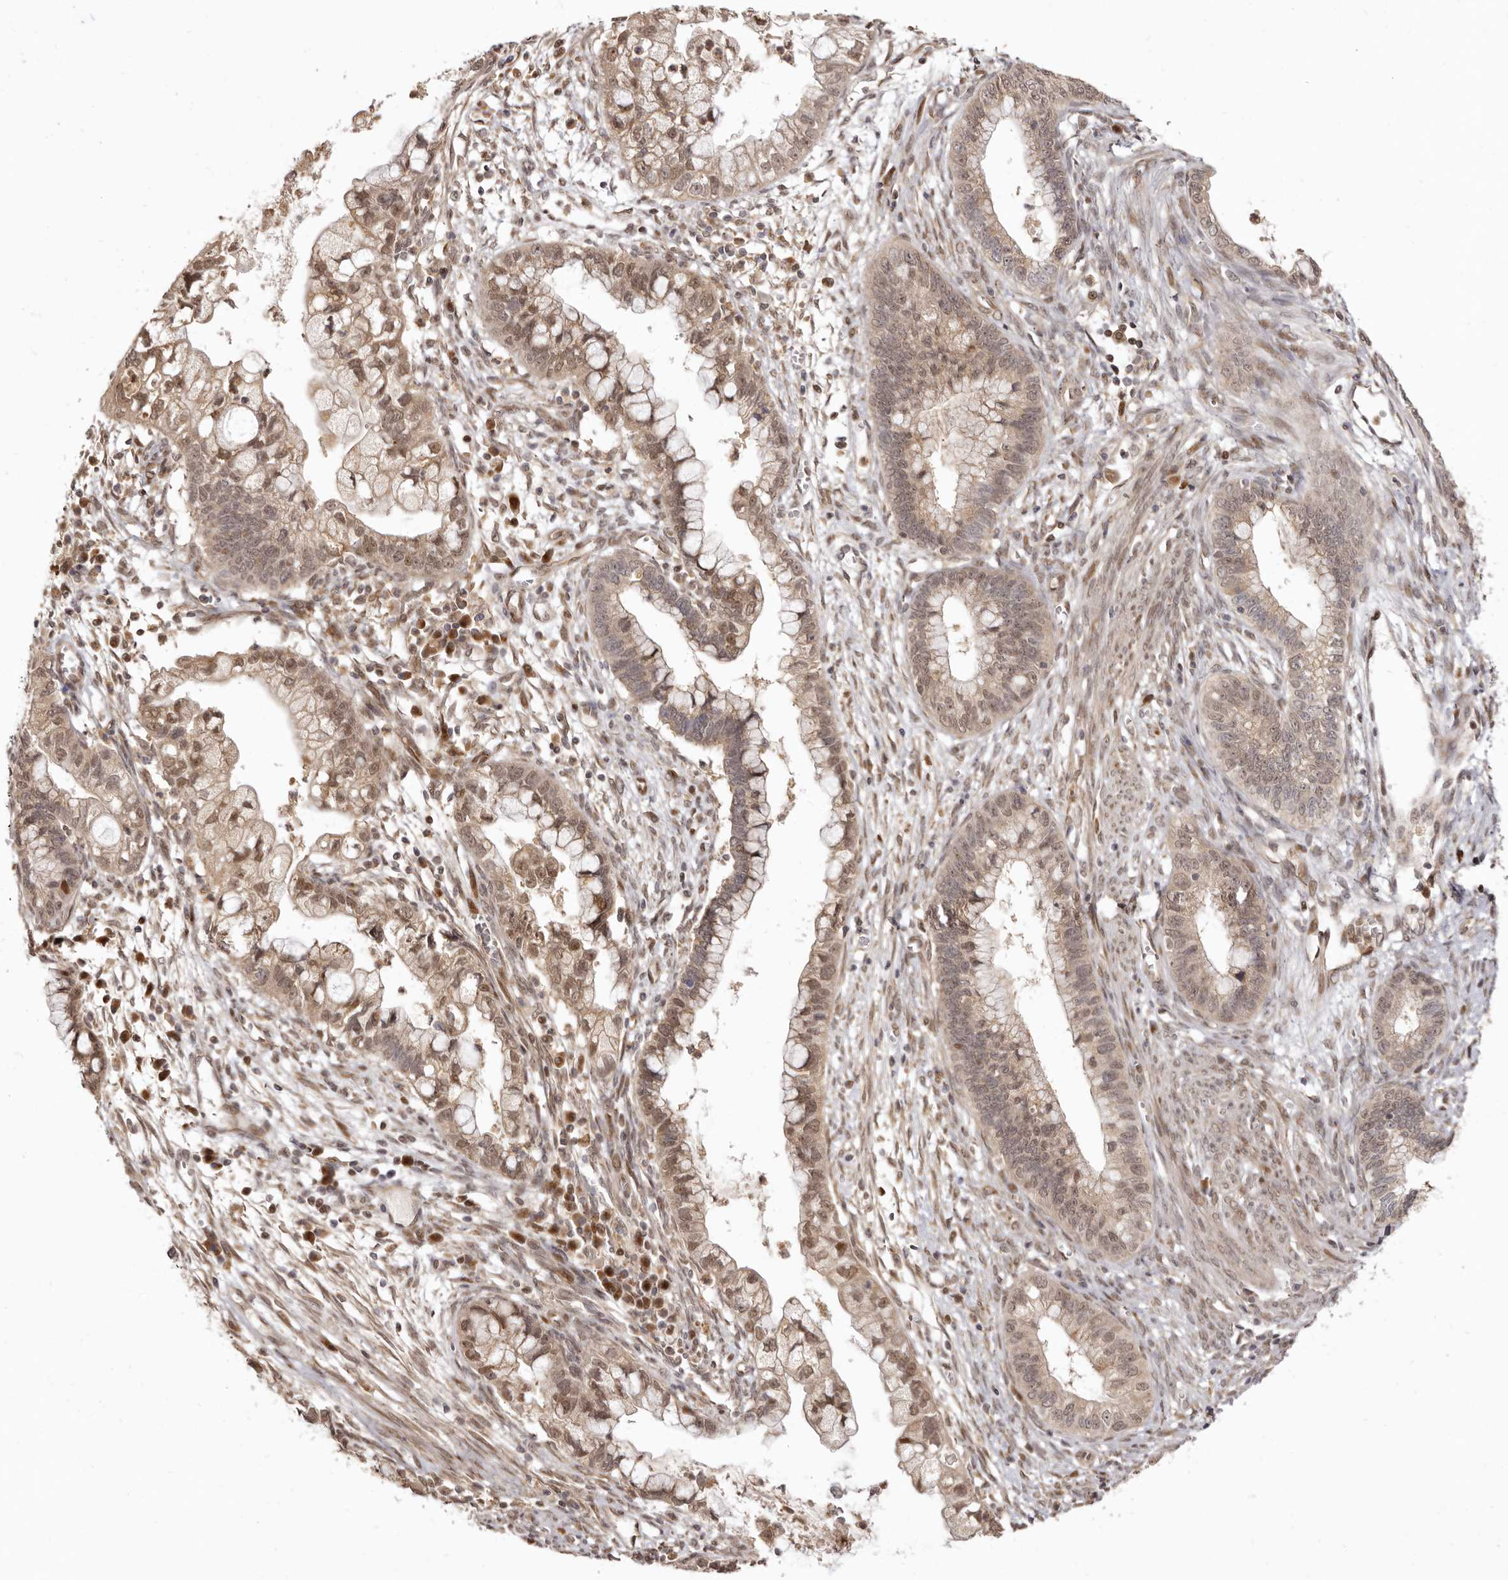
{"staining": {"intensity": "moderate", "quantity": ">75%", "location": "cytoplasmic/membranous,nuclear"}, "tissue": "cervical cancer", "cell_type": "Tumor cells", "image_type": "cancer", "snomed": [{"axis": "morphology", "description": "Adenocarcinoma, NOS"}, {"axis": "topography", "description": "Cervix"}], "caption": "Tumor cells demonstrate moderate cytoplasmic/membranous and nuclear expression in approximately >75% of cells in adenocarcinoma (cervical). (DAB (3,3'-diaminobenzidine) IHC with brightfield microscopy, high magnification).", "gene": "ZNF326", "patient": {"sex": "female", "age": 44}}